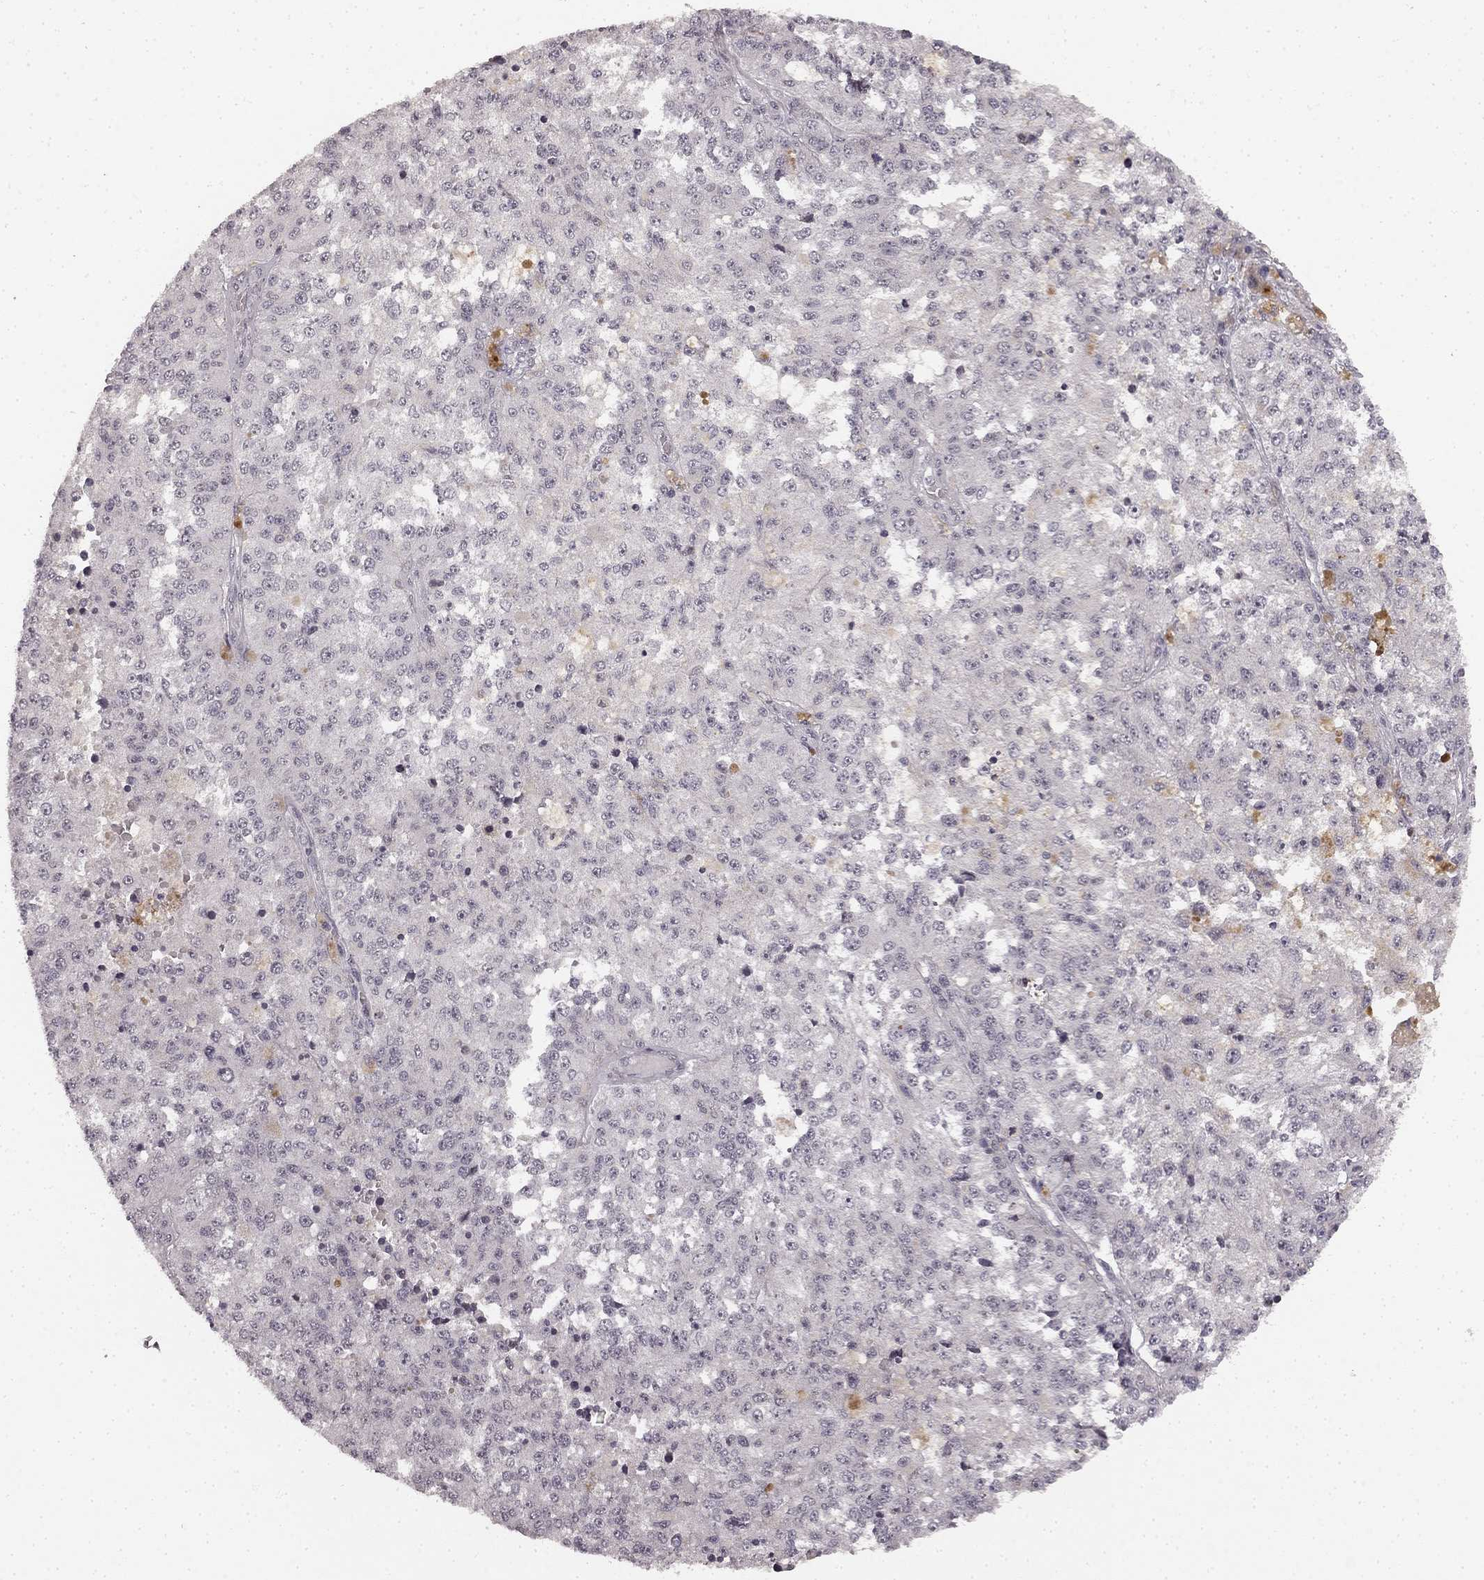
{"staining": {"intensity": "negative", "quantity": "none", "location": "none"}, "tissue": "melanoma", "cell_type": "Tumor cells", "image_type": "cancer", "snomed": [{"axis": "morphology", "description": "Malignant melanoma, Metastatic site"}, {"axis": "topography", "description": "Lymph node"}], "caption": "Photomicrograph shows no significant protein positivity in tumor cells of melanoma. Brightfield microscopy of immunohistochemistry stained with DAB (3,3'-diaminobenzidine) (brown) and hematoxylin (blue), captured at high magnification.", "gene": "HCN4", "patient": {"sex": "female", "age": 64}}